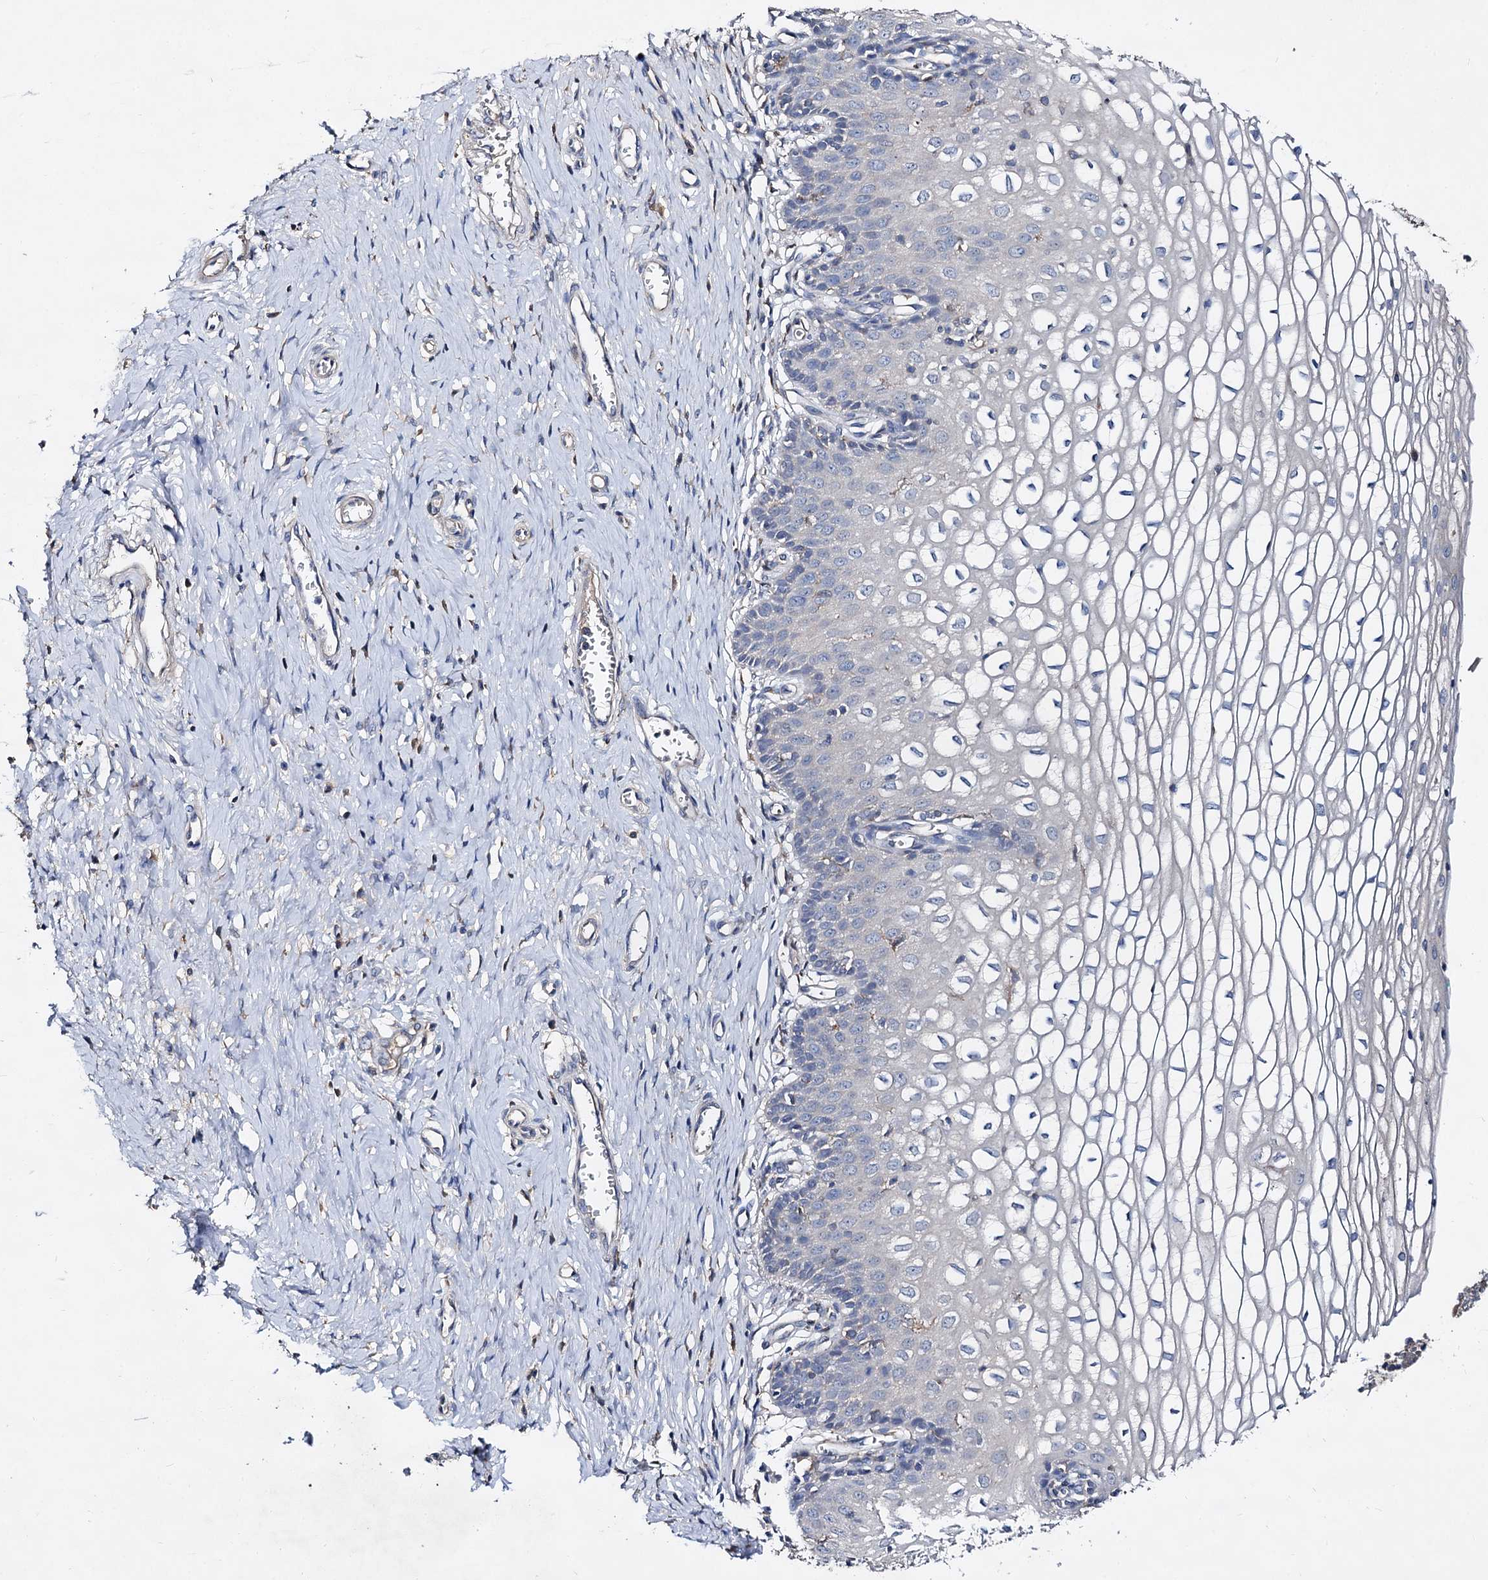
{"staining": {"intensity": "negative", "quantity": "none", "location": "none"}, "tissue": "cervix", "cell_type": "Glandular cells", "image_type": "normal", "snomed": [{"axis": "morphology", "description": "Normal tissue, NOS"}, {"axis": "morphology", "description": "Adenocarcinoma, NOS"}, {"axis": "topography", "description": "Cervix"}], "caption": "The micrograph demonstrates no significant positivity in glandular cells of cervix.", "gene": "HVCN1", "patient": {"sex": "female", "age": 29}}